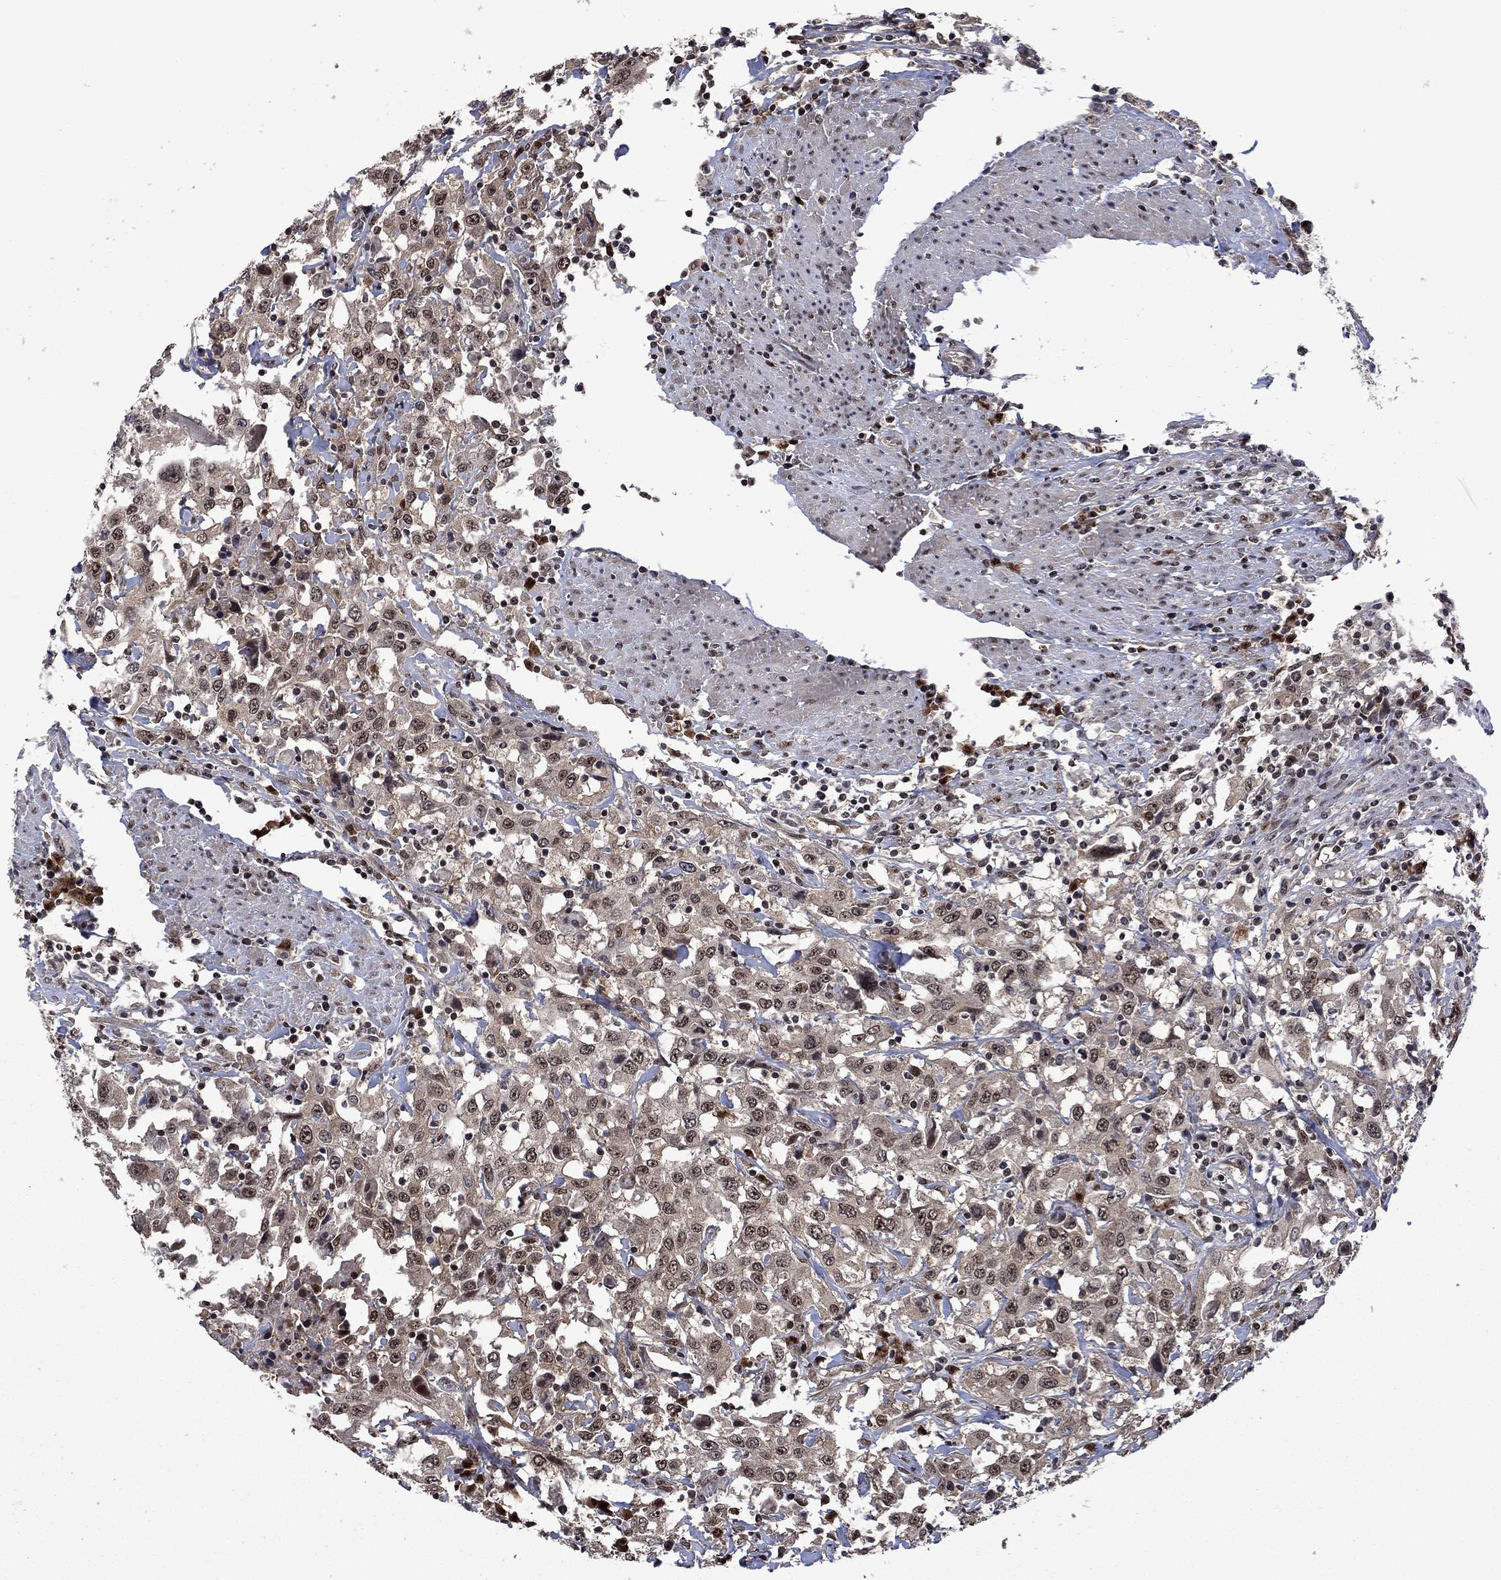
{"staining": {"intensity": "moderate", "quantity": "<25%", "location": "nuclear"}, "tissue": "urothelial cancer", "cell_type": "Tumor cells", "image_type": "cancer", "snomed": [{"axis": "morphology", "description": "Urothelial carcinoma, High grade"}, {"axis": "topography", "description": "Urinary bladder"}], "caption": "Immunohistochemical staining of high-grade urothelial carcinoma displays moderate nuclear protein positivity in approximately <25% of tumor cells.", "gene": "FBL", "patient": {"sex": "male", "age": 61}}